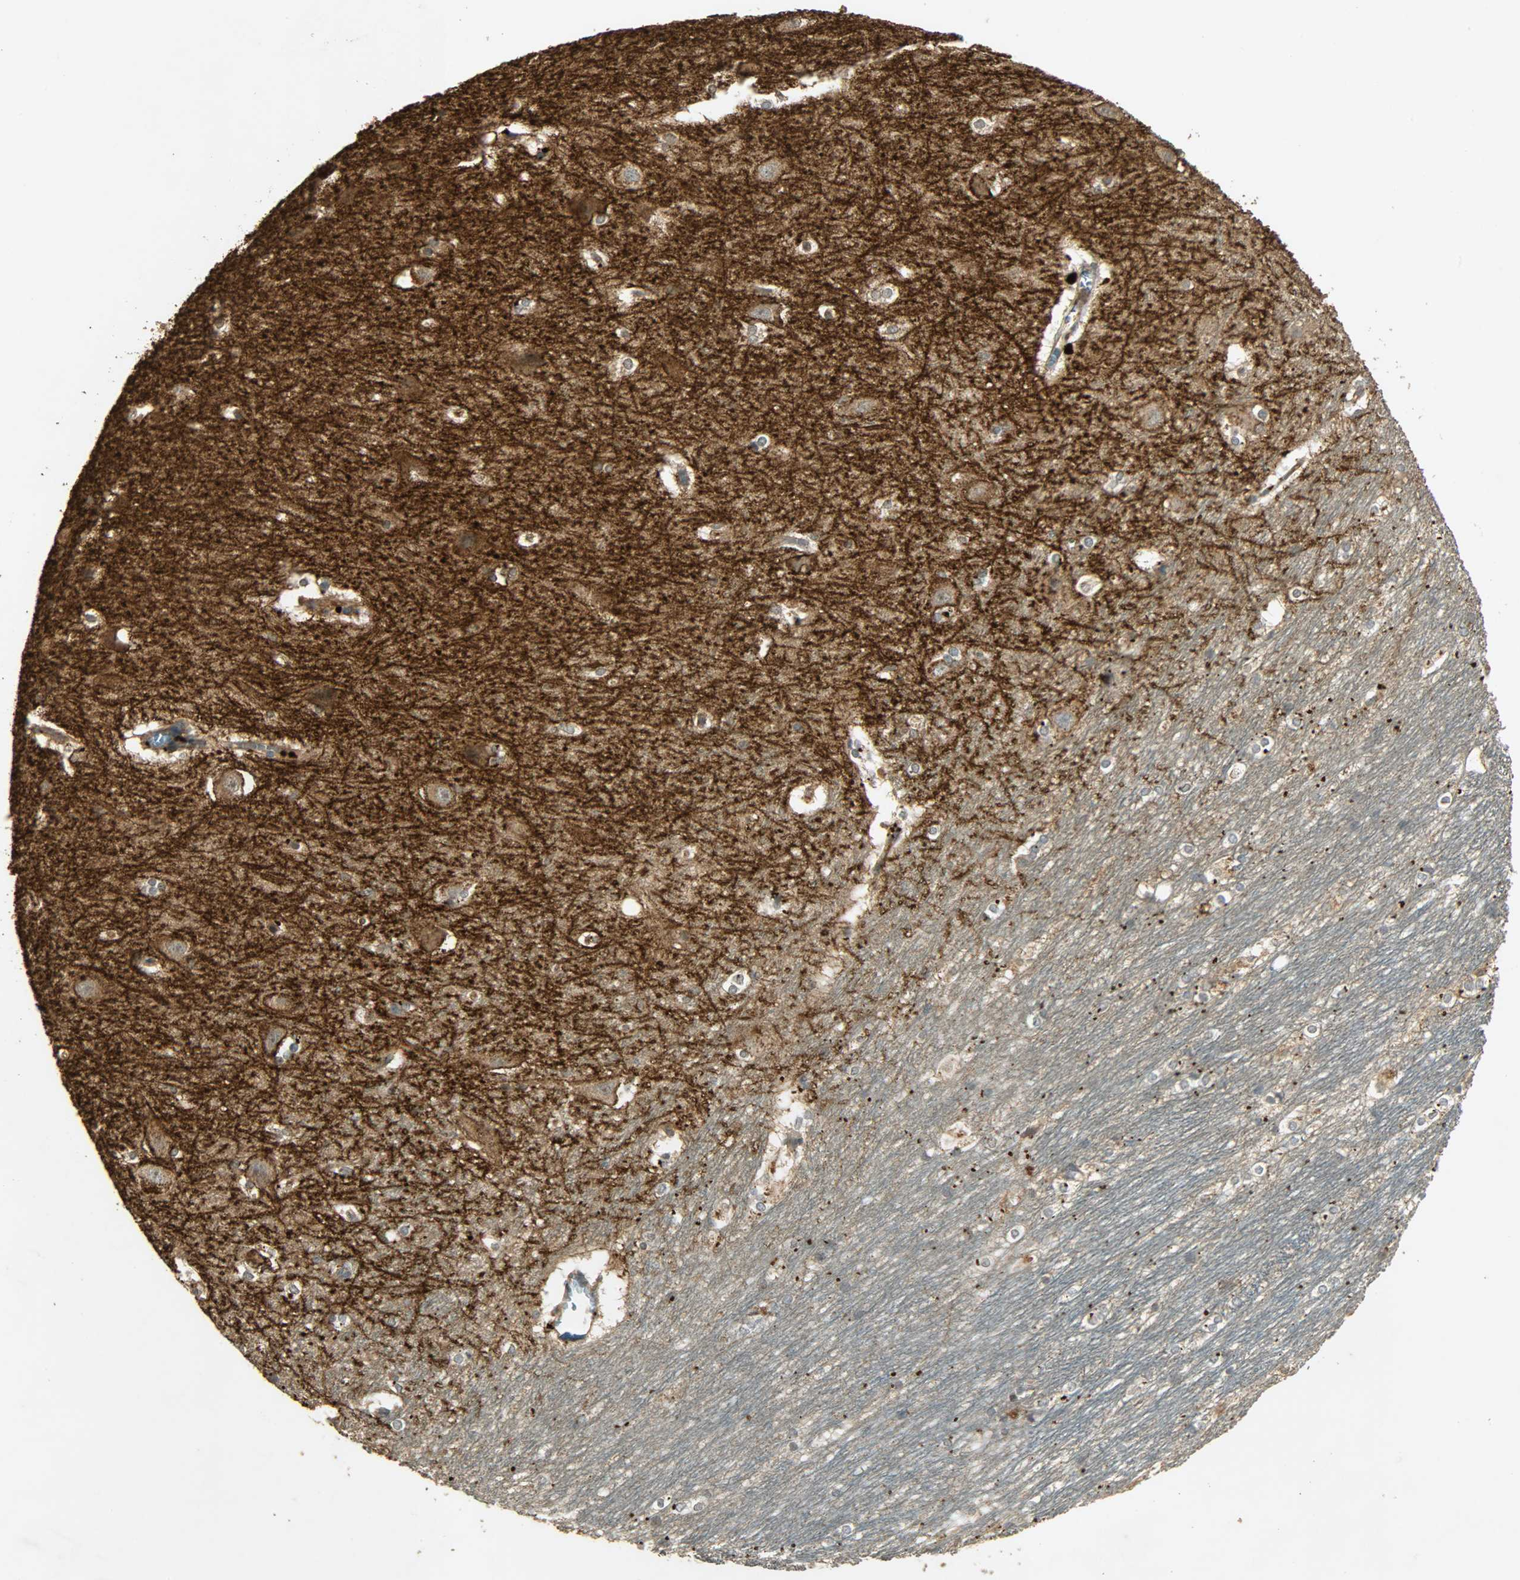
{"staining": {"intensity": "moderate", "quantity": ">75%", "location": "cytoplasmic/membranous"}, "tissue": "hippocampus", "cell_type": "Glial cells", "image_type": "normal", "snomed": [{"axis": "morphology", "description": "Normal tissue, NOS"}, {"axis": "topography", "description": "Hippocampus"}], "caption": "About >75% of glial cells in unremarkable human hippocampus reveal moderate cytoplasmic/membranous protein staining as visualized by brown immunohistochemical staining.", "gene": "ATP2B1", "patient": {"sex": "female", "age": 19}}